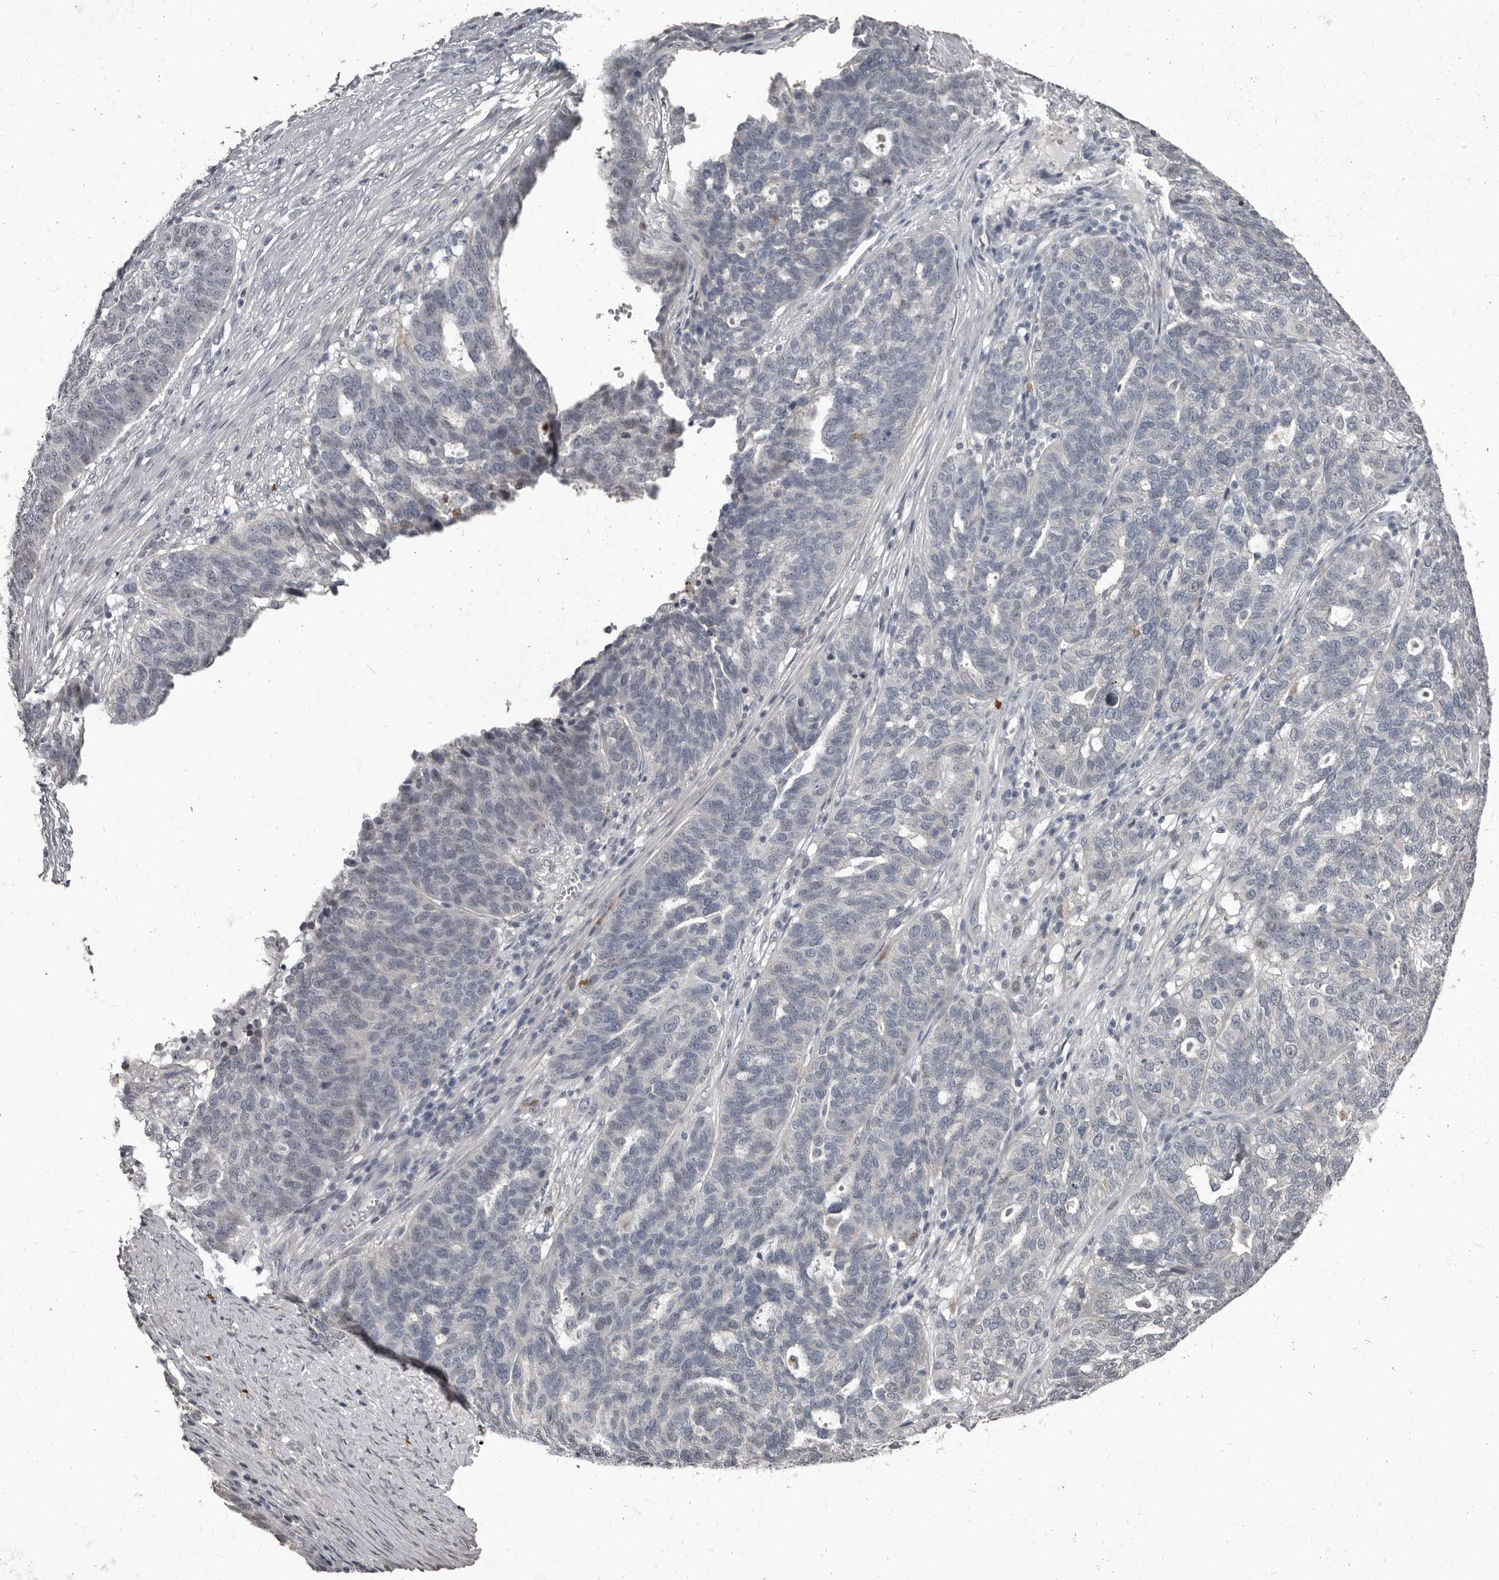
{"staining": {"intensity": "negative", "quantity": "none", "location": "none"}, "tissue": "ovarian cancer", "cell_type": "Tumor cells", "image_type": "cancer", "snomed": [{"axis": "morphology", "description": "Cystadenocarcinoma, serous, NOS"}, {"axis": "topography", "description": "Ovary"}], "caption": "A histopathology image of ovarian cancer stained for a protein shows no brown staining in tumor cells. (DAB (3,3'-diaminobenzidine) immunohistochemistry with hematoxylin counter stain).", "gene": "GPR157", "patient": {"sex": "female", "age": 59}}